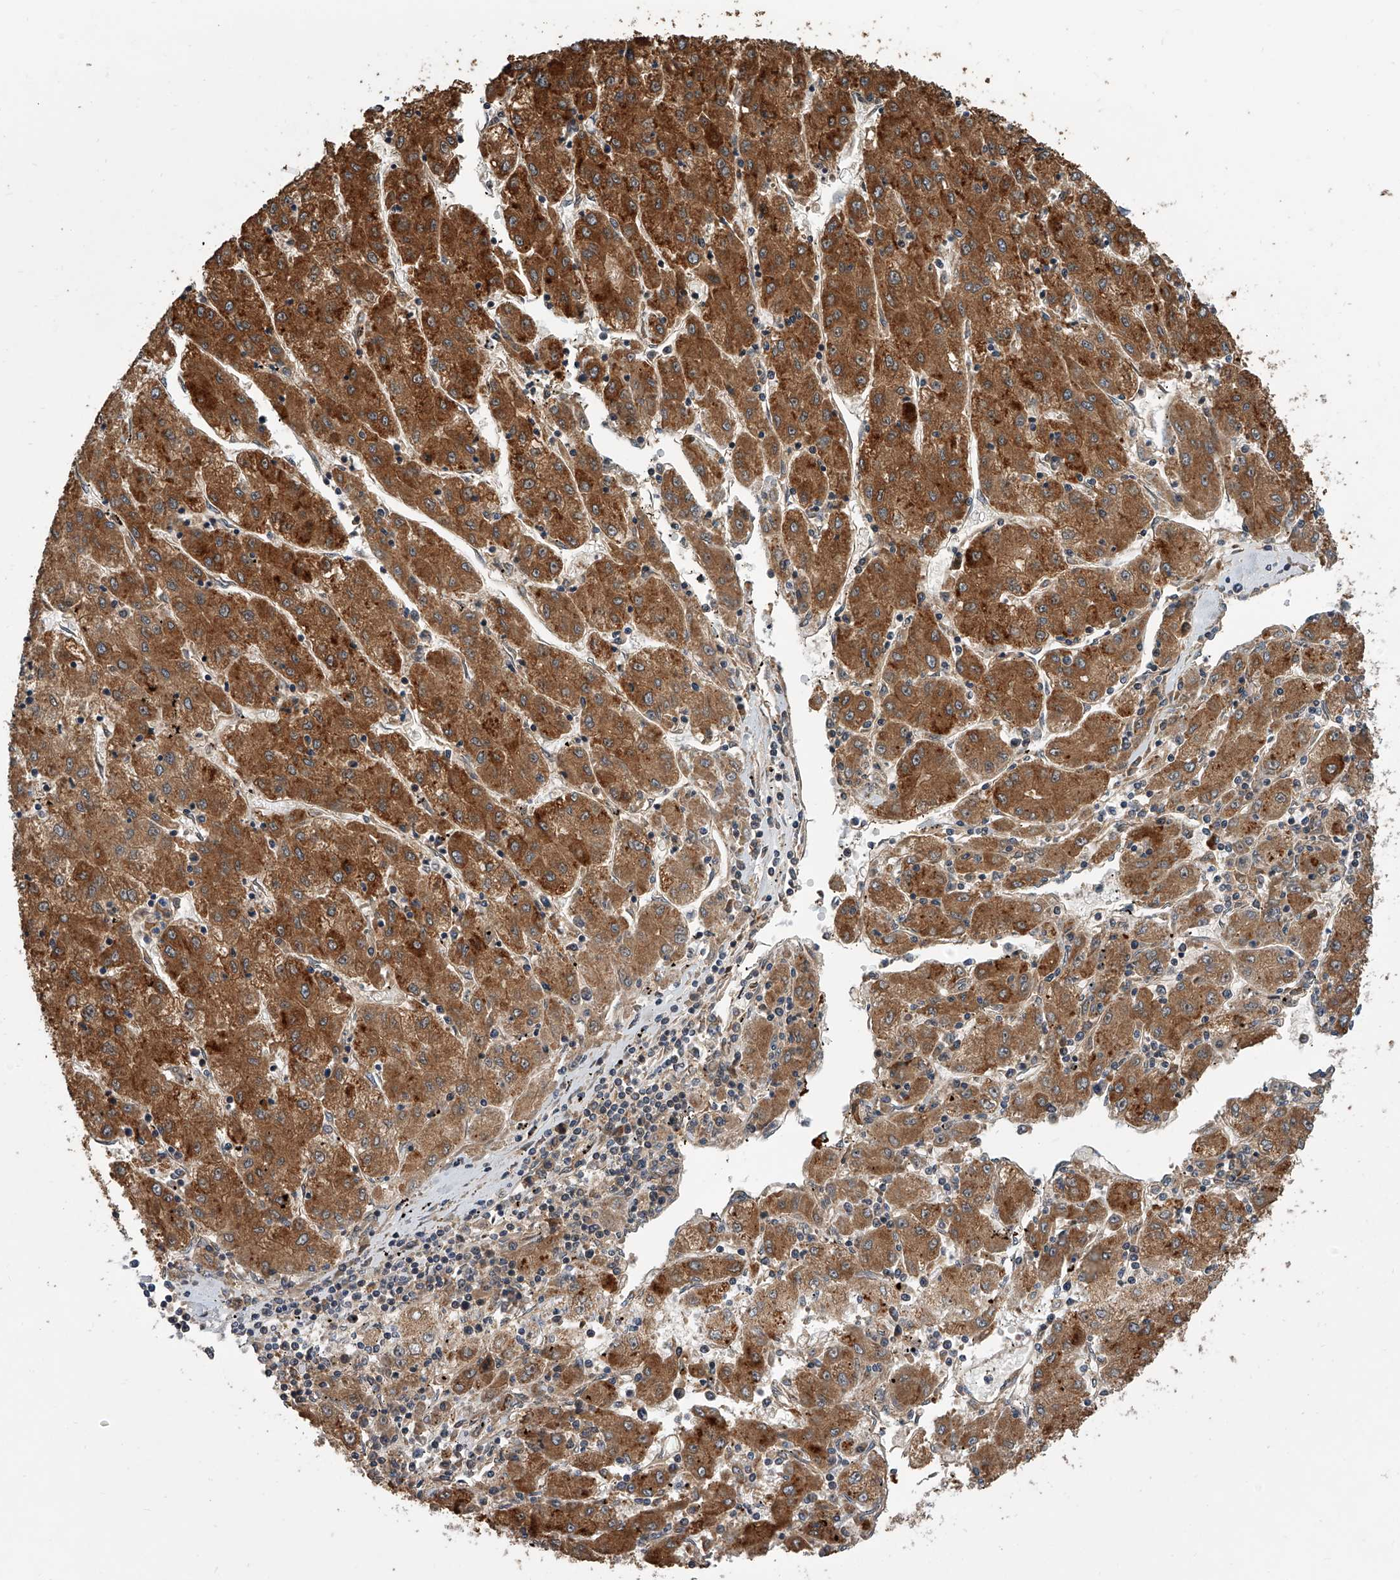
{"staining": {"intensity": "strong", "quantity": ">75%", "location": "cytoplasmic/membranous"}, "tissue": "liver cancer", "cell_type": "Tumor cells", "image_type": "cancer", "snomed": [{"axis": "morphology", "description": "Carcinoma, Hepatocellular, NOS"}, {"axis": "topography", "description": "Liver"}], "caption": "Immunohistochemistry (IHC) histopathology image of neoplastic tissue: liver hepatocellular carcinoma stained using immunohistochemistry shows high levels of strong protein expression localized specifically in the cytoplasmic/membranous of tumor cells, appearing as a cytoplasmic/membranous brown color.", "gene": "USP47", "patient": {"sex": "male", "age": 72}}